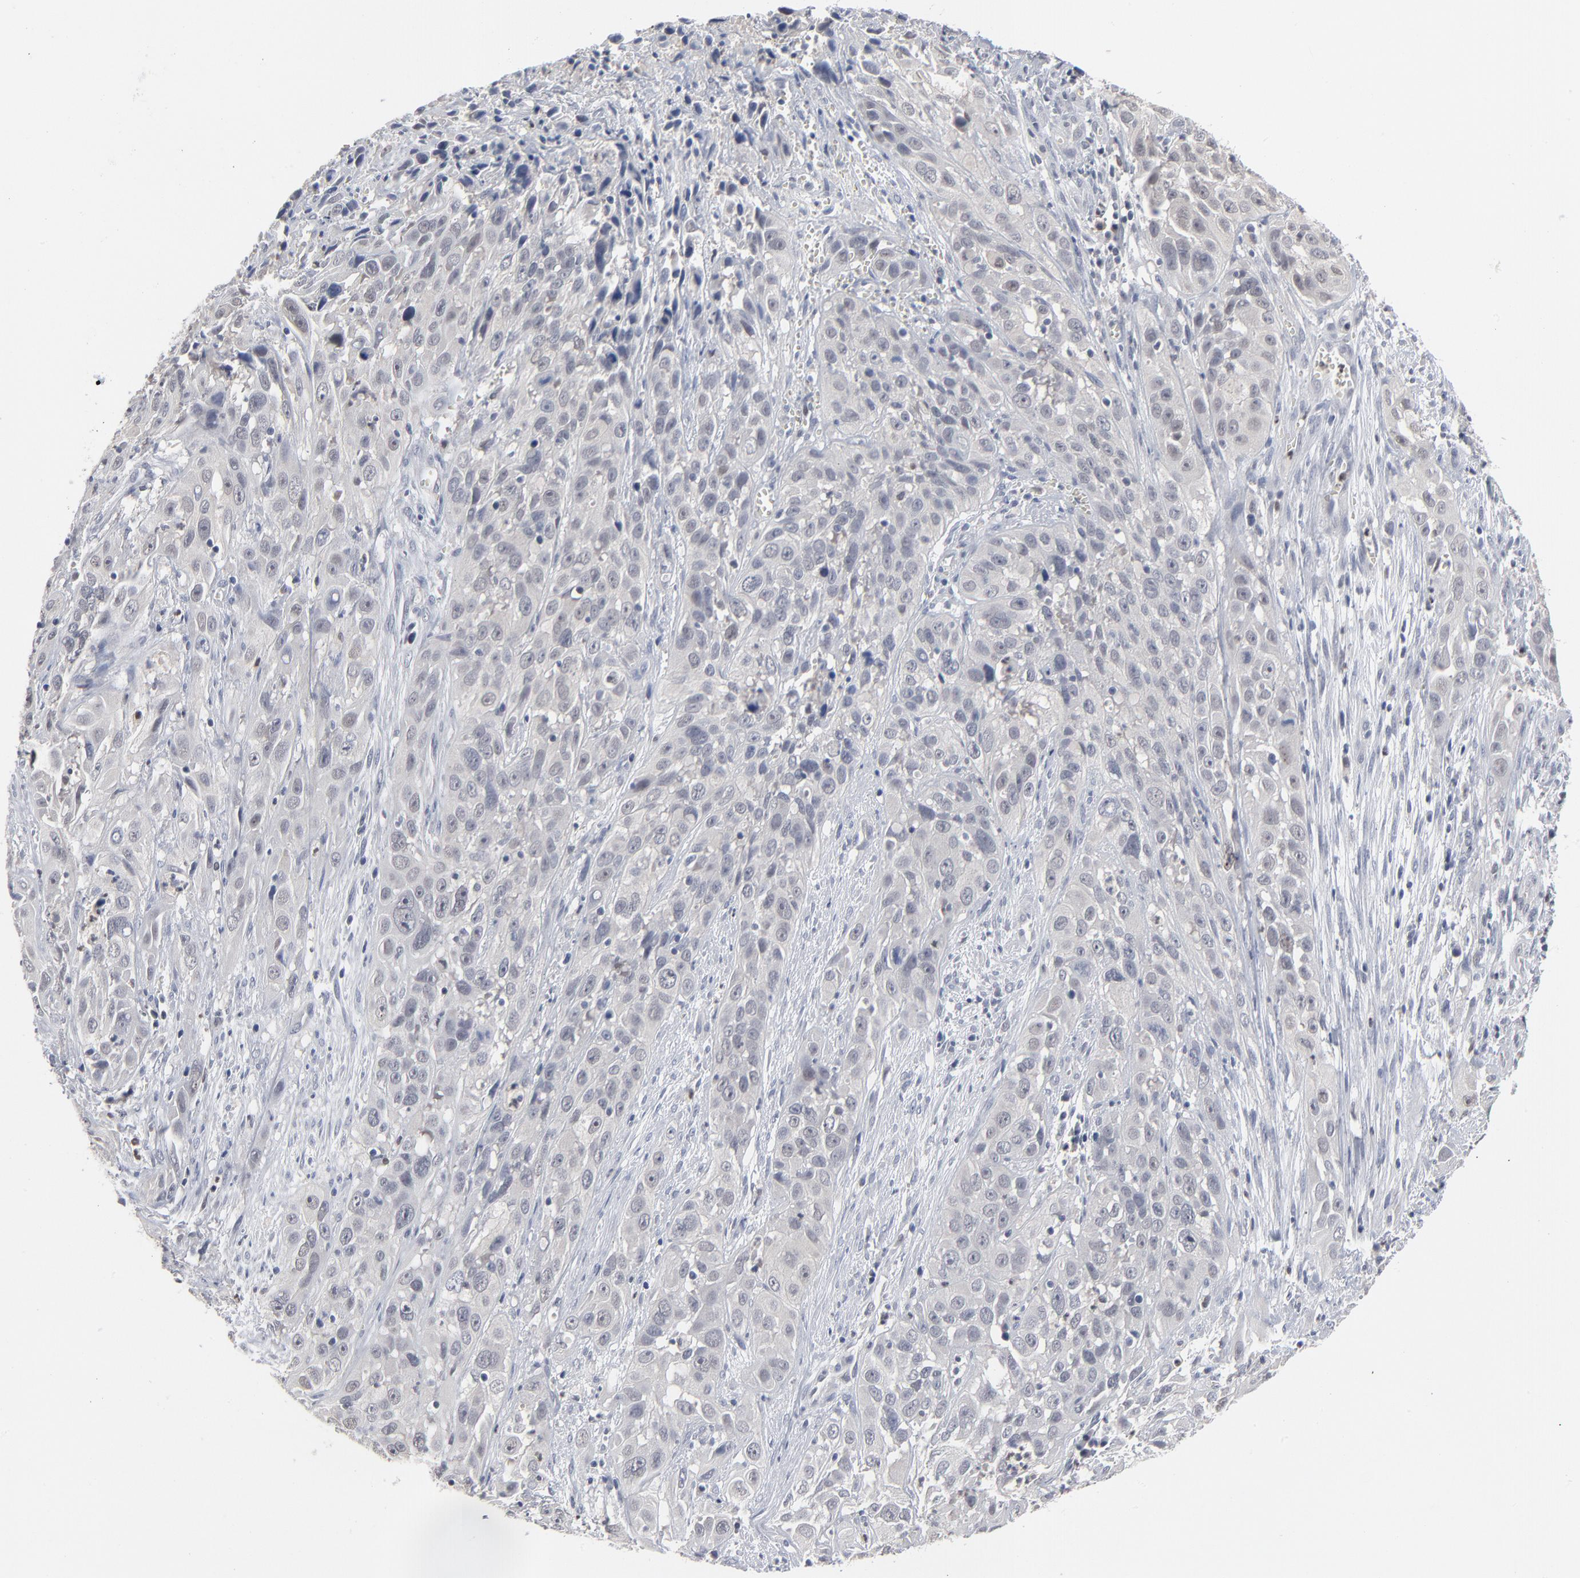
{"staining": {"intensity": "negative", "quantity": "none", "location": "none"}, "tissue": "cervical cancer", "cell_type": "Tumor cells", "image_type": "cancer", "snomed": [{"axis": "morphology", "description": "Squamous cell carcinoma, NOS"}, {"axis": "topography", "description": "Cervix"}], "caption": "Histopathology image shows no protein expression in tumor cells of cervical cancer tissue.", "gene": "FOXN2", "patient": {"sex": "female", "age": 32}}